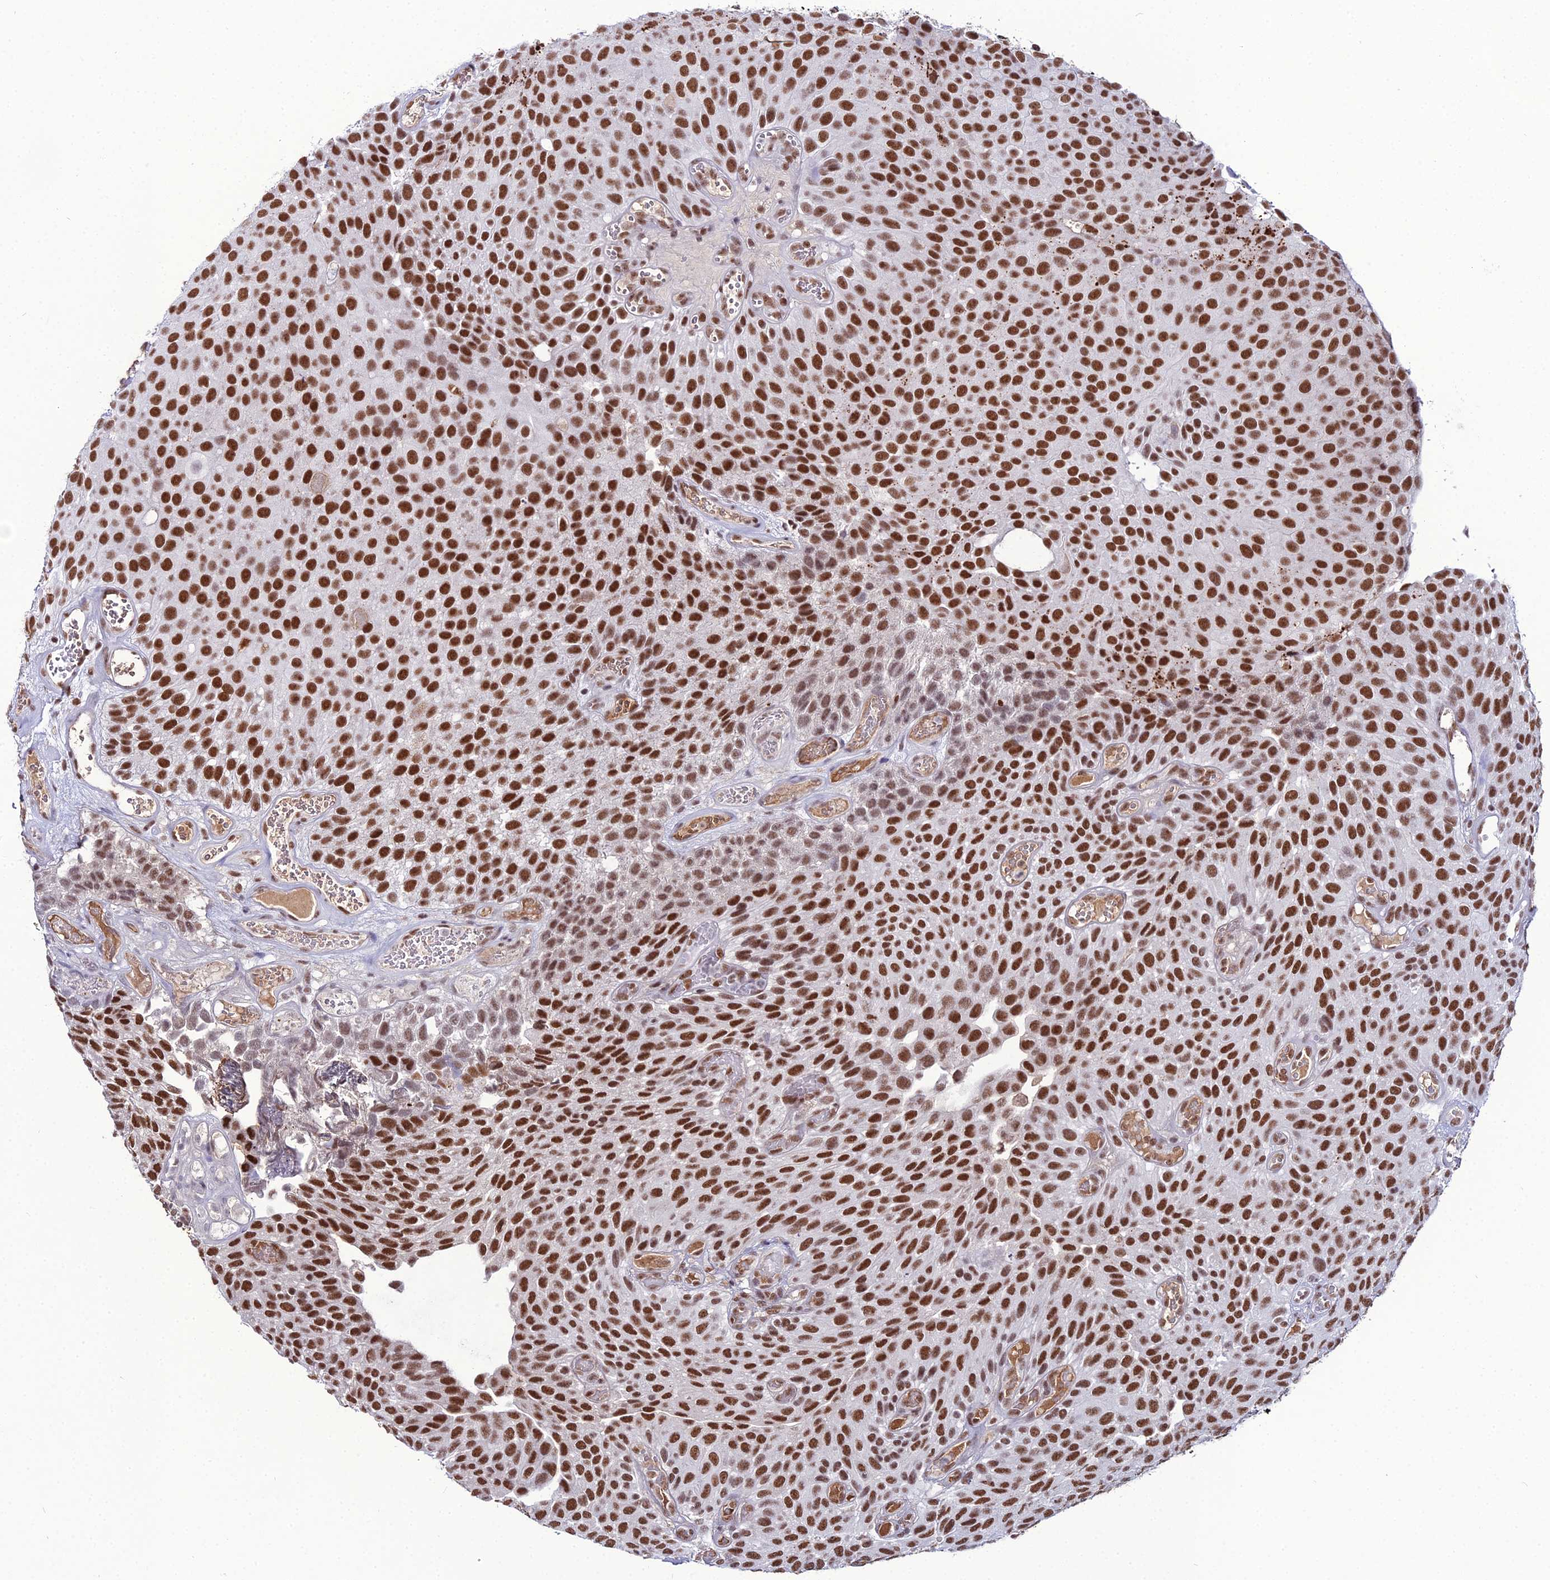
{"staining": {"intensity": "strong", "quantity": ">75%", "location": "nuclear"}, "tissue": "urothelial cancer", "cell_type": "Tumor cells", "image_type": "cancer", "snomed": [{"axis": "morphology", "description": "Urothelial carcinoma, Low grade"}, {"axis": "topography", "description": "Urinary bladder"}], "caption": "Protein staining reveals strong nuclear expression in about >75% of tumor cells in urothelial cancer.", "gene": "RBM12", "patient": {"sex": "male", "age": 89}}